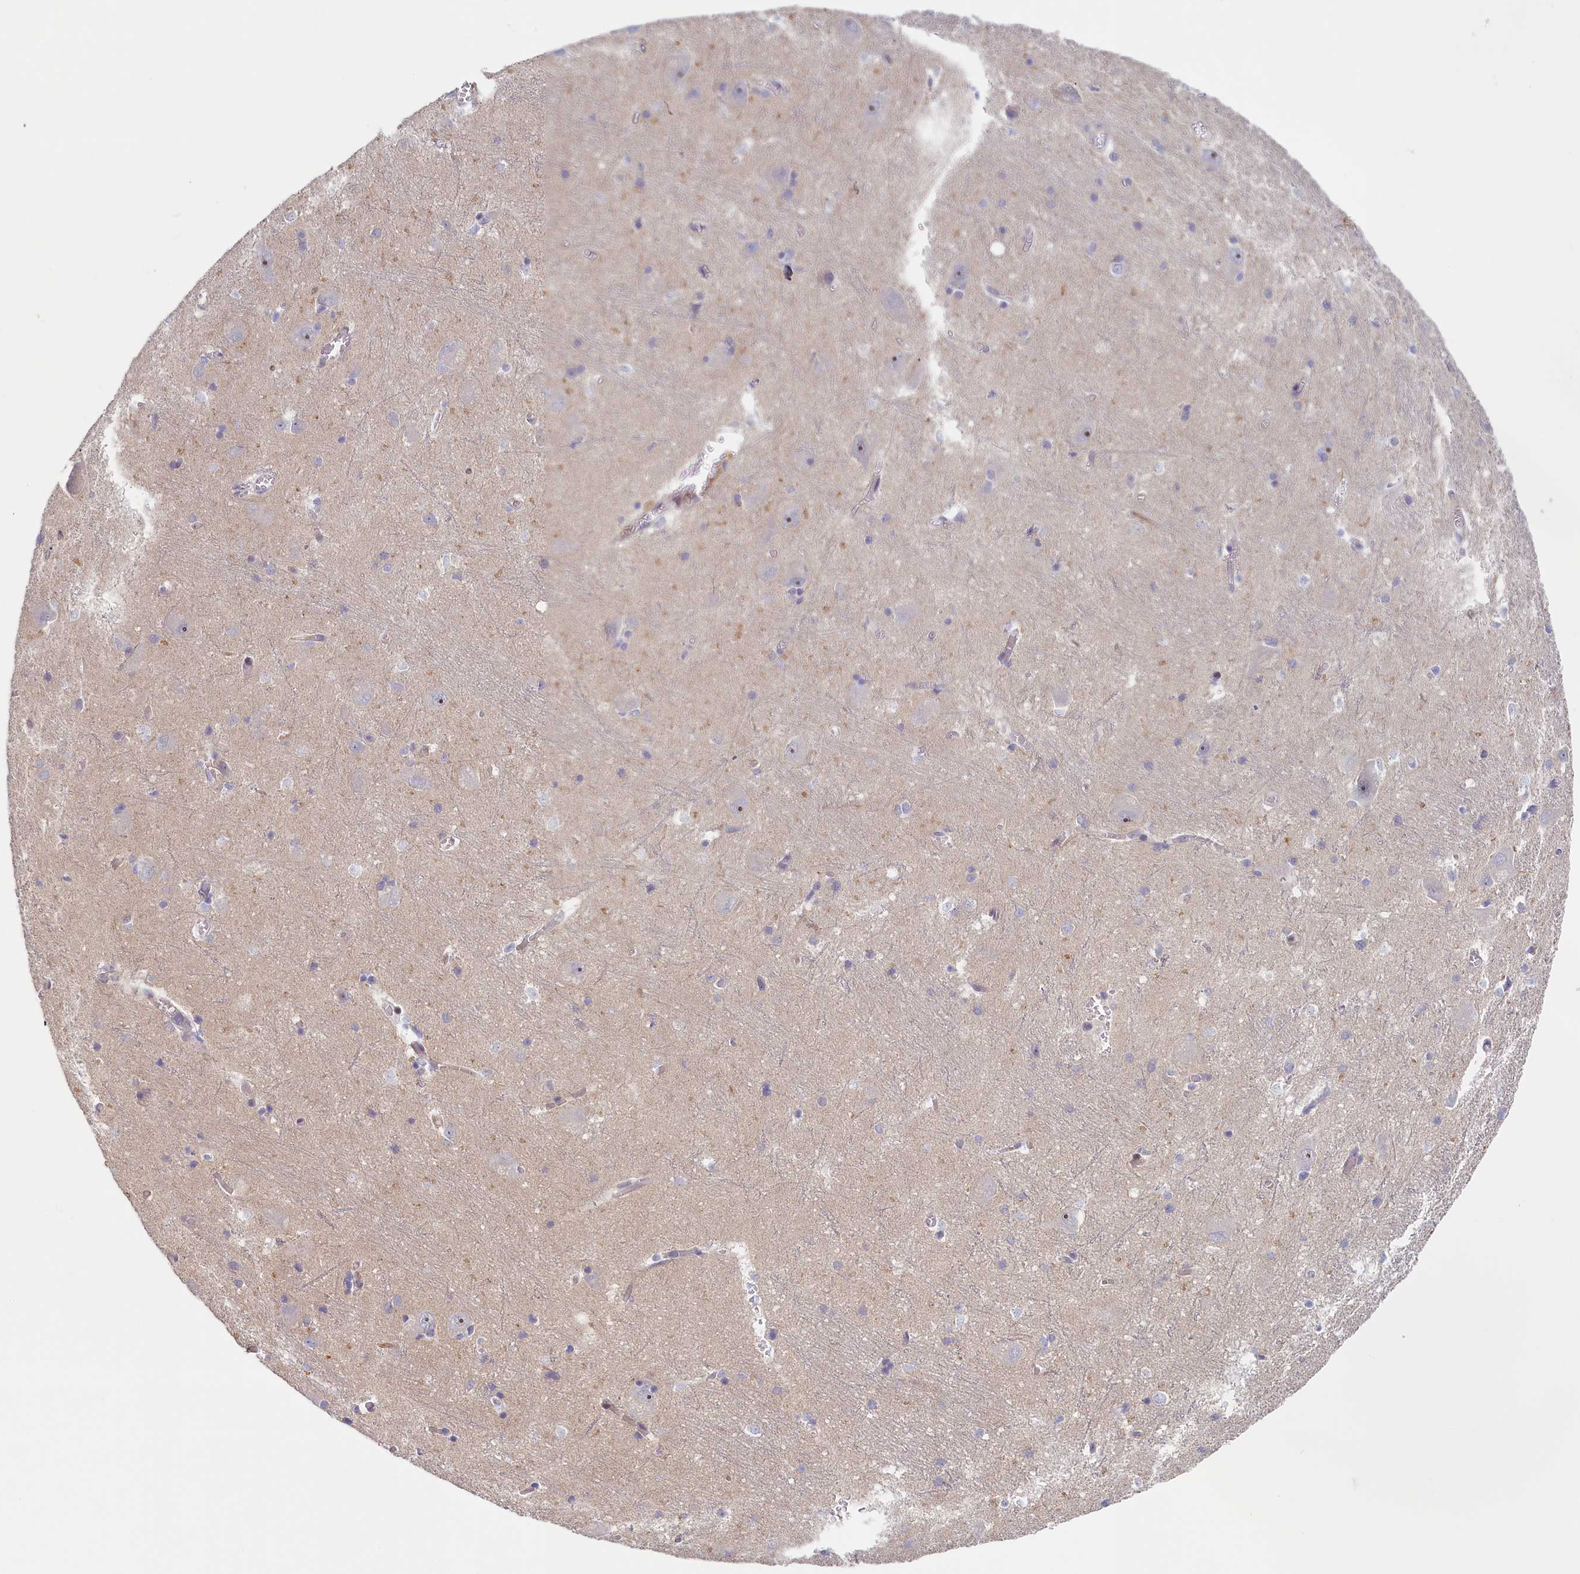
{"staining": {"intensity": "negative", "quantity": "none", "location": "none"}, "tissue": "caudate", "cell_type": "Glial cells", "image_type": "normal", "snomed": [{"axis": "morphology", "description": "Normal tissue, NOS"}, {"axis": "topography", "description": "Lateral ventricle wall"}], "caption": "Immunohistochemistry (IHC) of normal caudate reveals no expression in glial cells. (Immunohistochemistry, brightfield microscopy, high magnification).", "gene": "INTS4", "patient": {"sex": "male", "age": 37}}